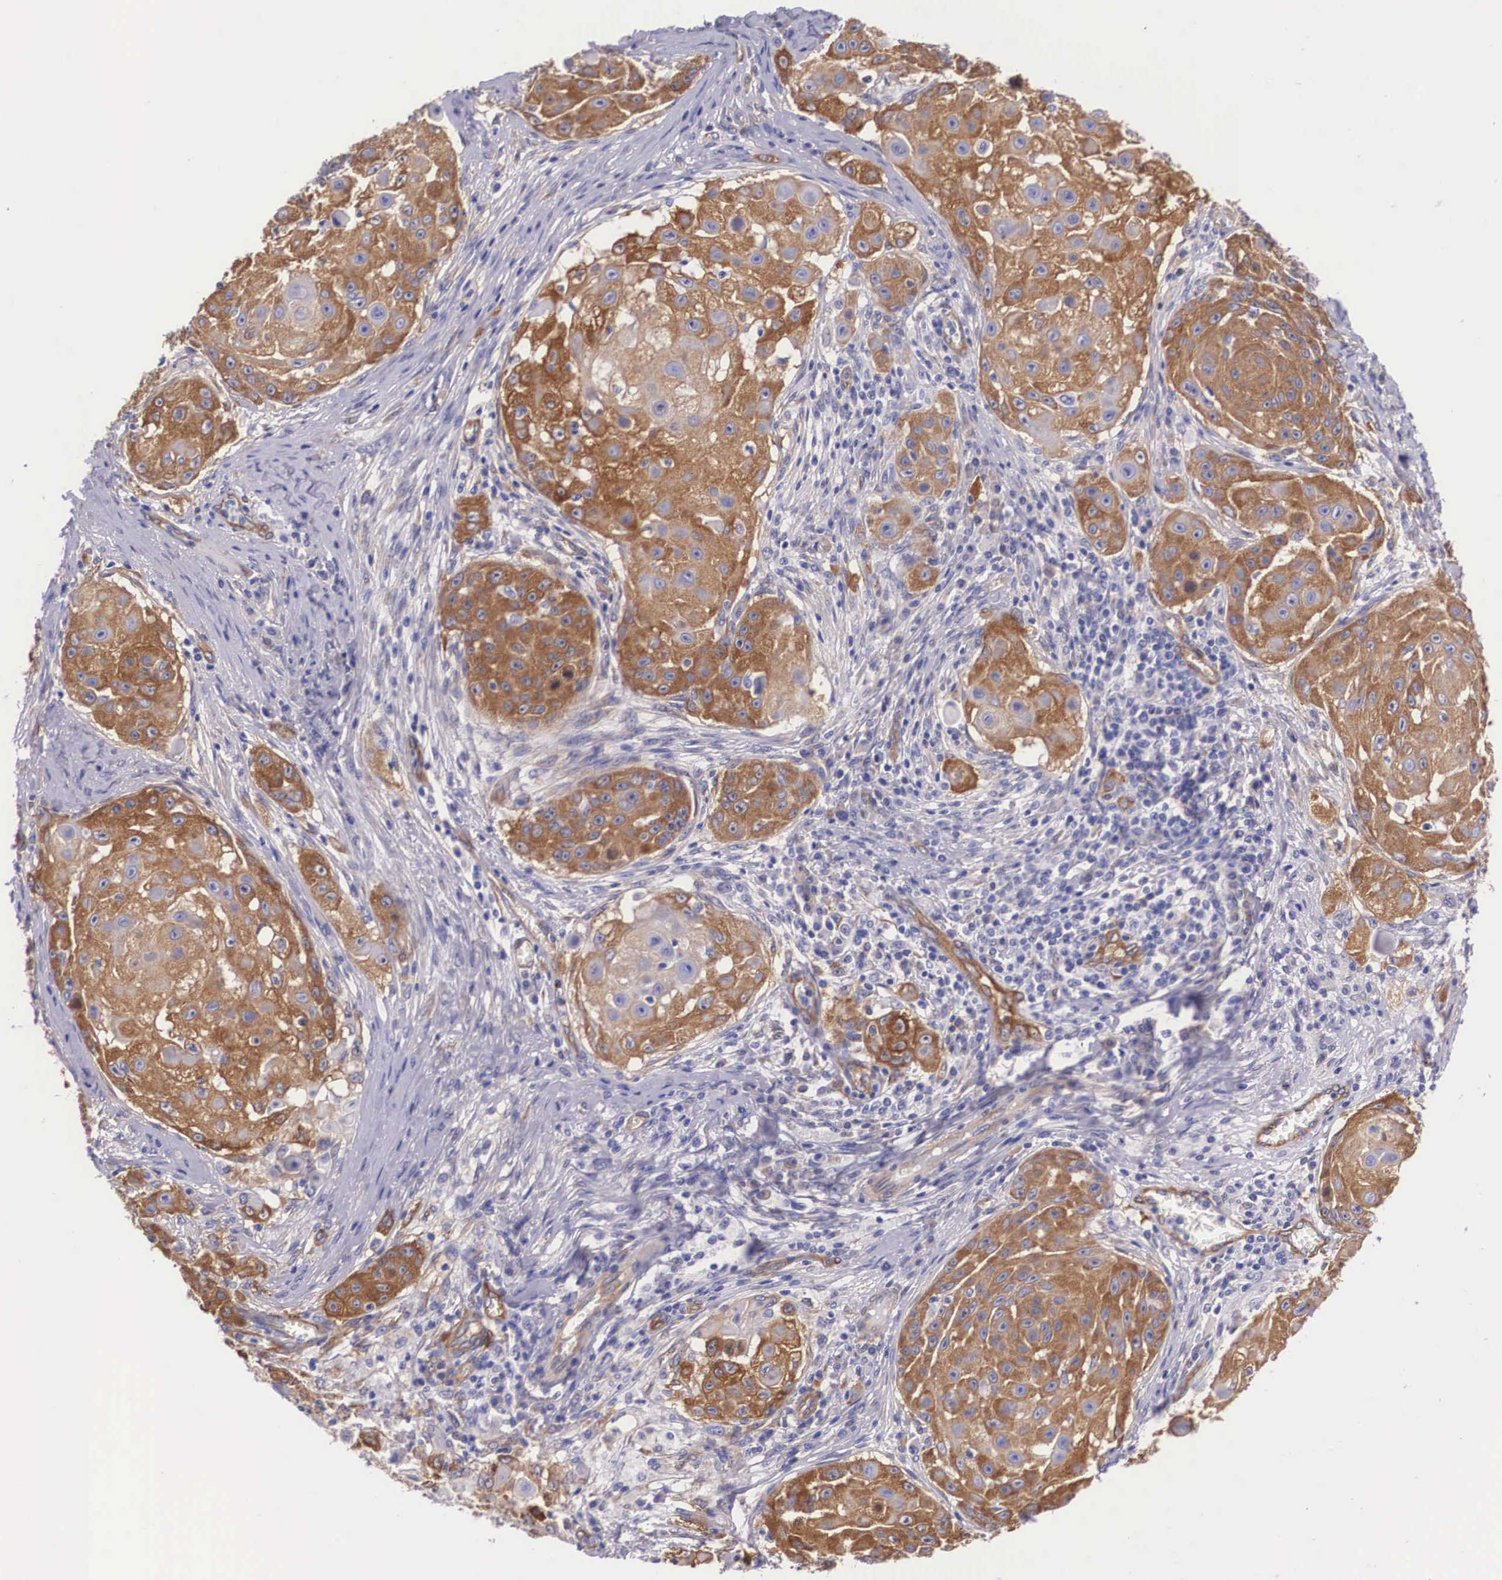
{"staining": {"intensity": "strong", "quantity": ">75%", "location": "cytoplasmic/membranous"}, "tissue": "skin cancer", "cell_type": "Tumor cells", "image_type": "cancer", "snomed": [{"axis": "morphology", "description": "Squamous cell carcinoma, NOS"}, {"axis": "topography", "description": "Skin"}], "caption": "The histopathology image displays a brown stain indicating the presence of a protein in the cytoplasmic/membranous of tumor cells in squamous cell carcinoma (skin).", "gene": "BCAR1", "patient": {"sex": "female", "age": 57}}